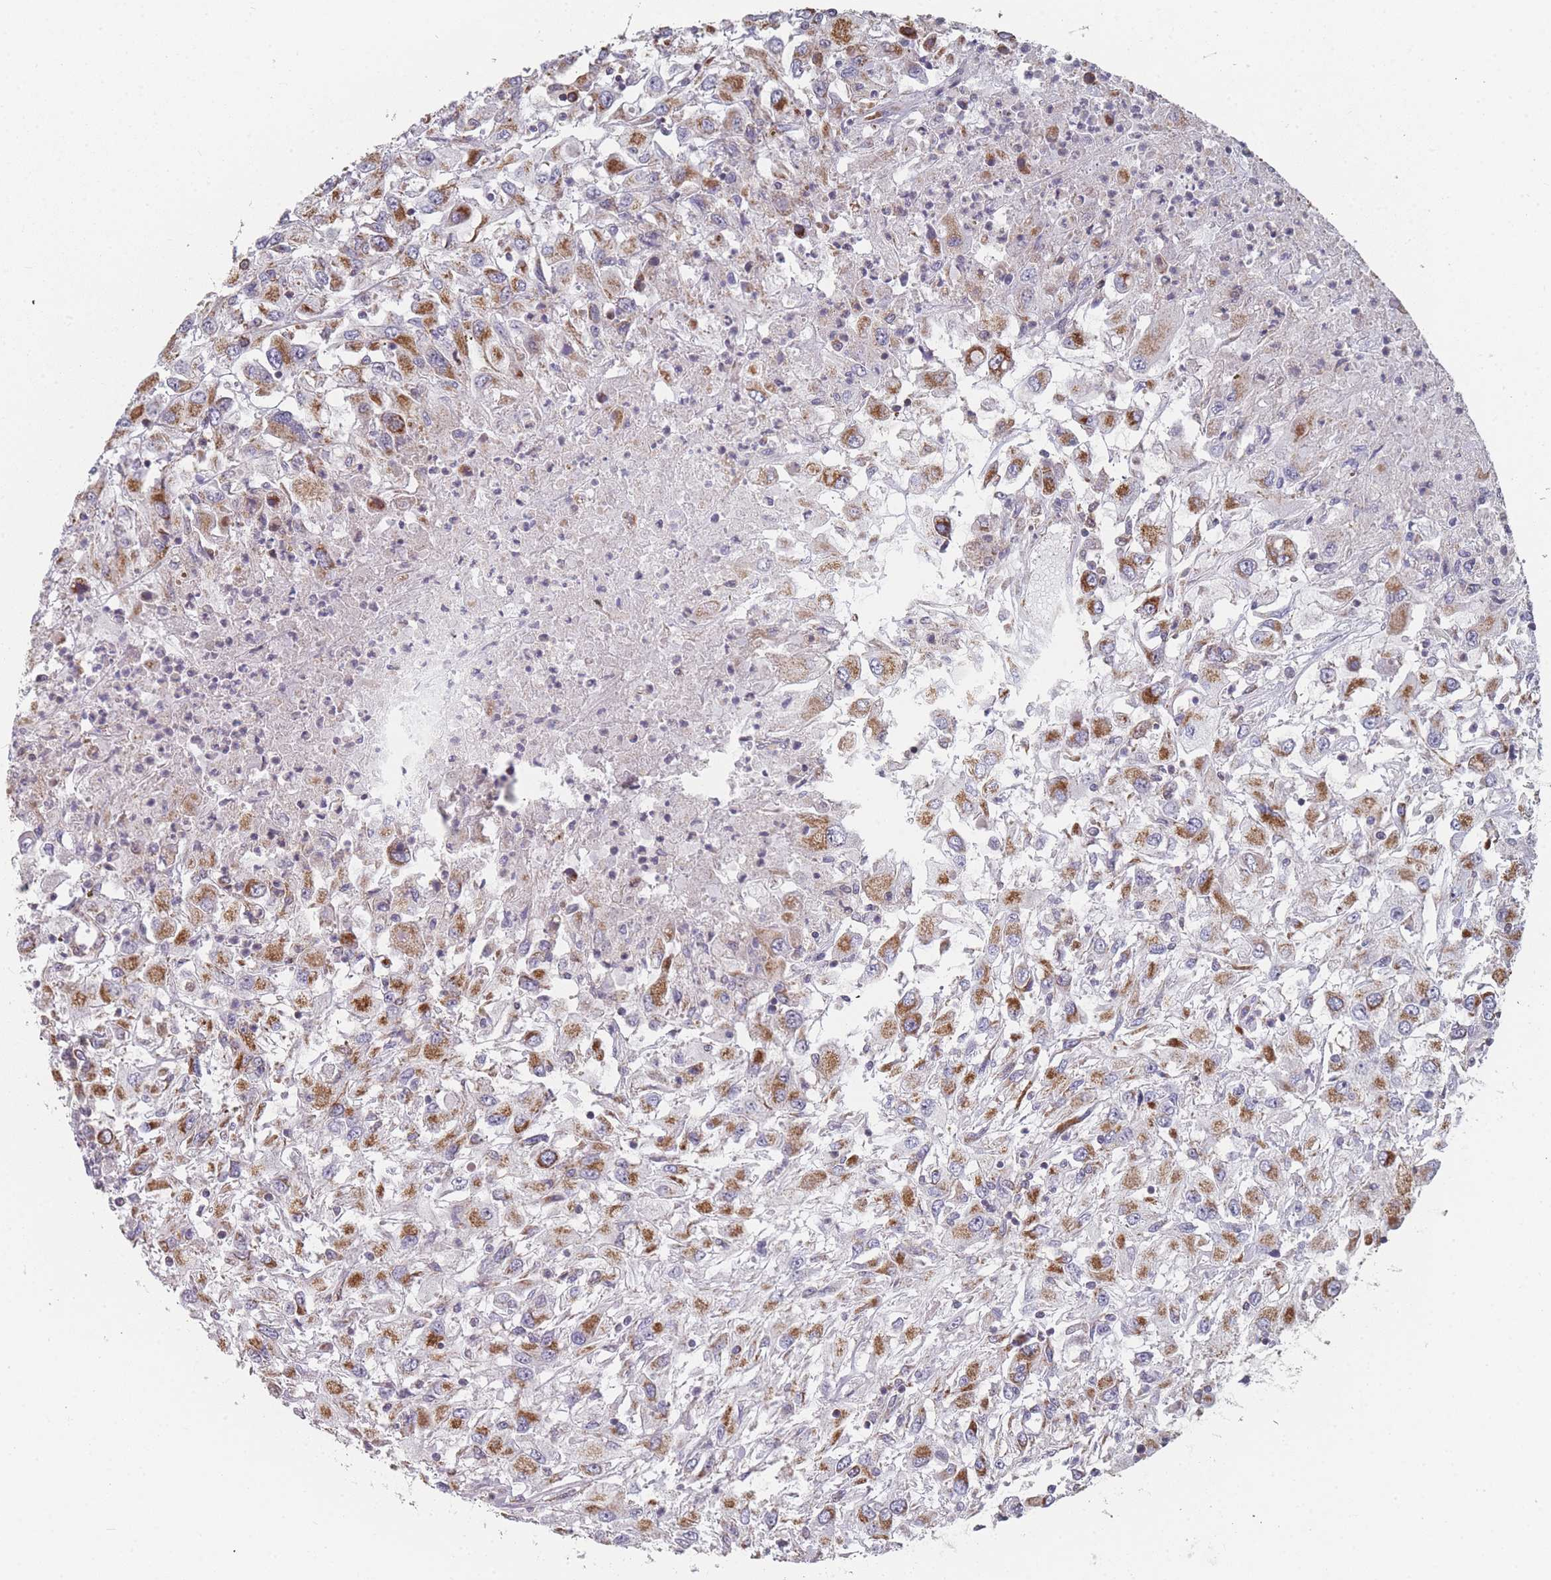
{"staining": {"intensity": "moderate", "quantity": ">75%", "location": "cytoplasmic/membranous"}, "tissue": "renal cancer", "cell_type": "Tumor cells", "image_type": "cancer", "snomed": [{"axis": "morphology", "description": "Adenocarcinoma, NOS"}, {"axis": "topography", "description": "Kidney"}], "caption": "There is medium levels of moderate cytoplasmic/membranous staining in tumor cells of renal adenocarcinoma, as demonstrated by immunohistochemical staining (brown color).", "gene": "PSMB3", "patient": {"sex": "female", "age": 67}}